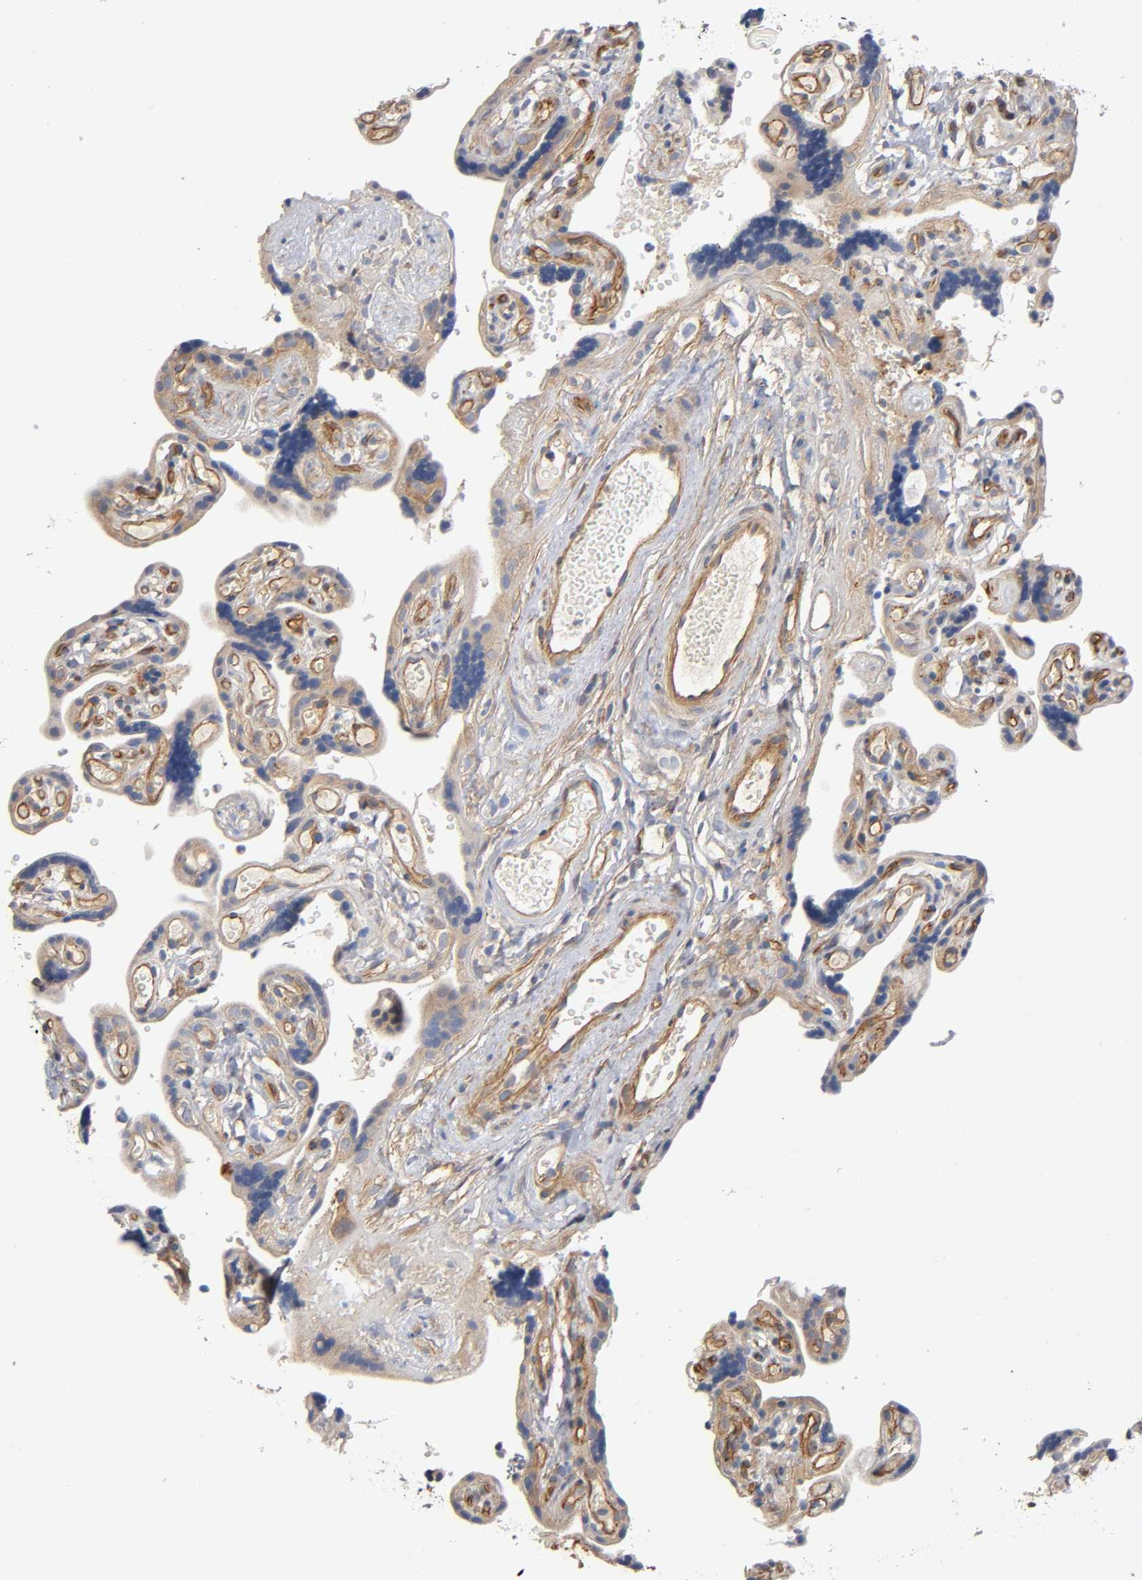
{"staining": {"intensity": "moderate", "quantity": ">75%", "location": "cytoplasmic/membranous"}, "tissue": "placenta", "cell_type": "Decidual cells", "image_type": "normal", "snomed": [{"axis": "morphology", "description": "Normal tissue, NOS"}, {"axis": "topography", "description": "Placenta"}], "caption": "DAB immunohistochemical staining of unremarkable placenta displays moderate cytoplasmic/membranous protein staining in approximately >75% of decidual cells.", "gene": "MARS1", "patient": {"sex": "female", "age": 30}}